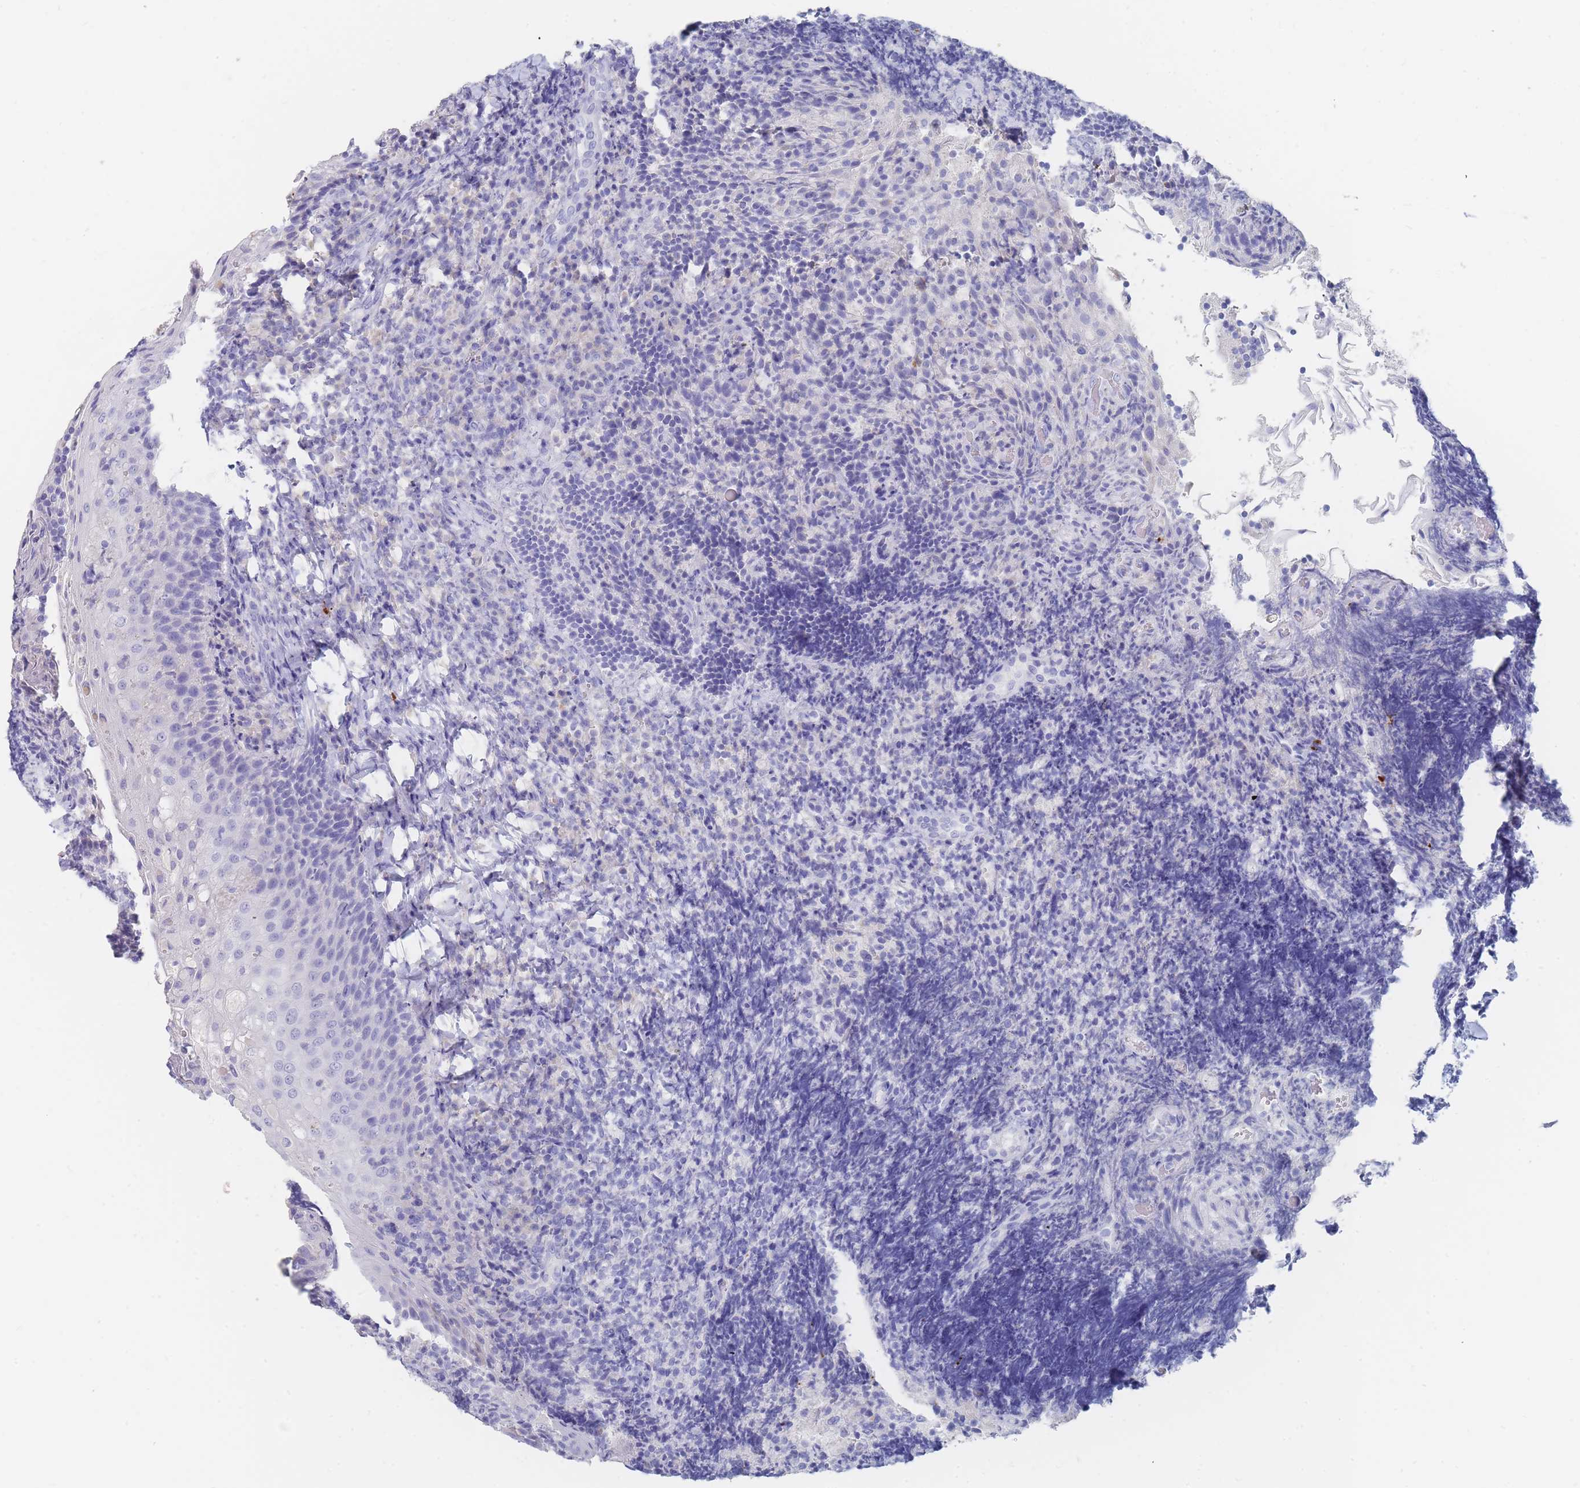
{"staining": {"intensity": "negative", "quantity": "none", "location": "none"}, "tissue": "tonsil", "cell_type": "Germinal center cells", "image_type": "normal", "snomed": [{"axis": "morphology", "description": "Normal tissue, NOS"}, {"axis": "topography", "description": "Tonsil"}], "caption": "This is a histopathology image of IHC staining of benign tonsil, which shows no expression in germinal center cells.", "gene": "SLC25A35", "patient": {"sex": "female", "age": 10}}